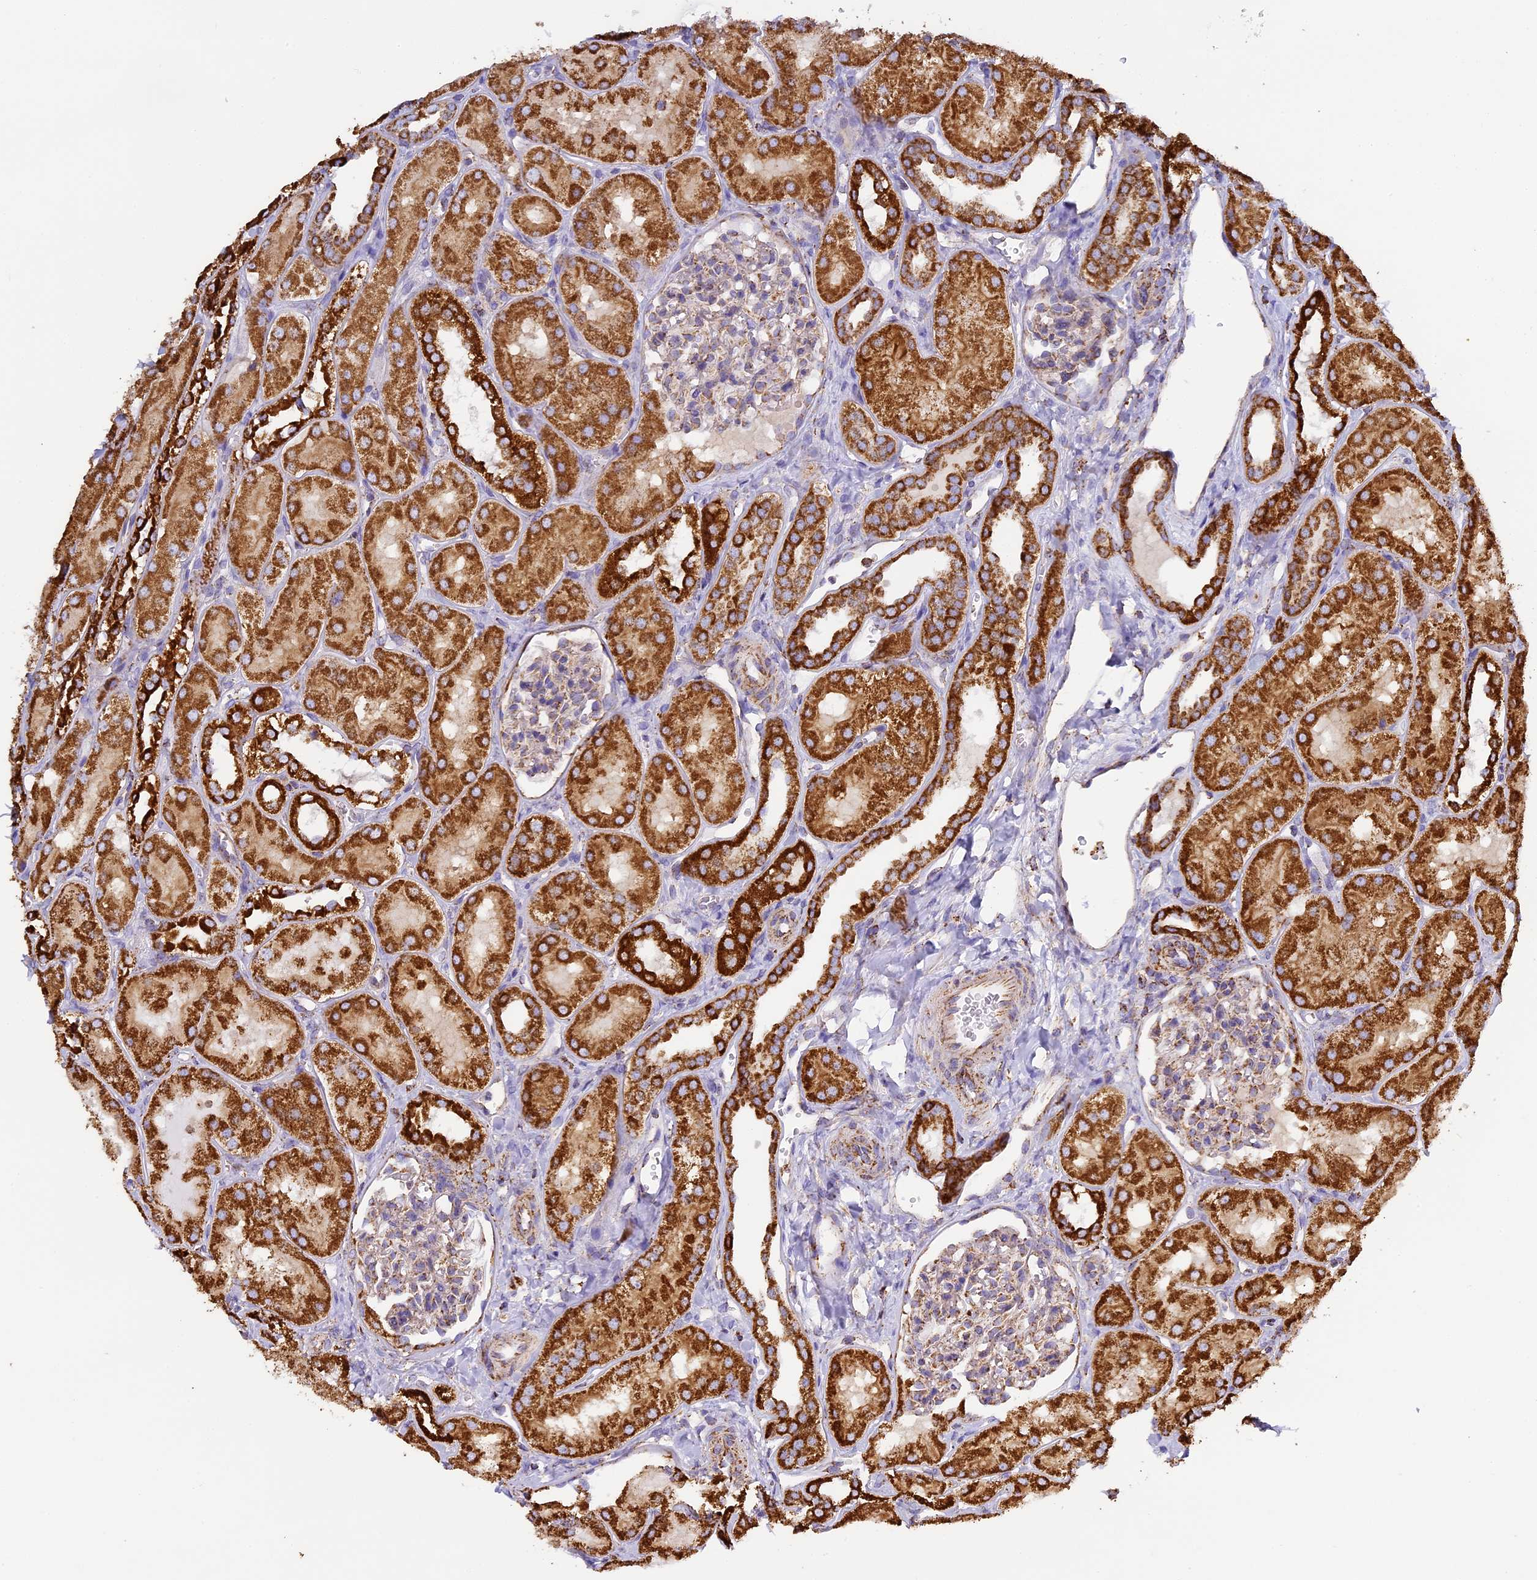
{"staining": {"intensity": "weak", "quantity": ">75%", "location": "cytoplasmic/membranous"}, "tissue": "kidney", "cell_type": "Cells in glomeruli", "image_type": "normal", "snomed": [{"axis": "morphology", "description": "Normal tissue, NOS"}, {"axis": "topography", "description": "Kidney"}, {"axis": "topography", "description": "Urinary bladder"}], "caption": "Protein expression analysis of normal kidney demonstrates weak cytoplasmic/membranous staining in approximately >75% of cells in glomeruli.", "gene": "STK17A", "patient": {"sex": "male", "age": 16}}